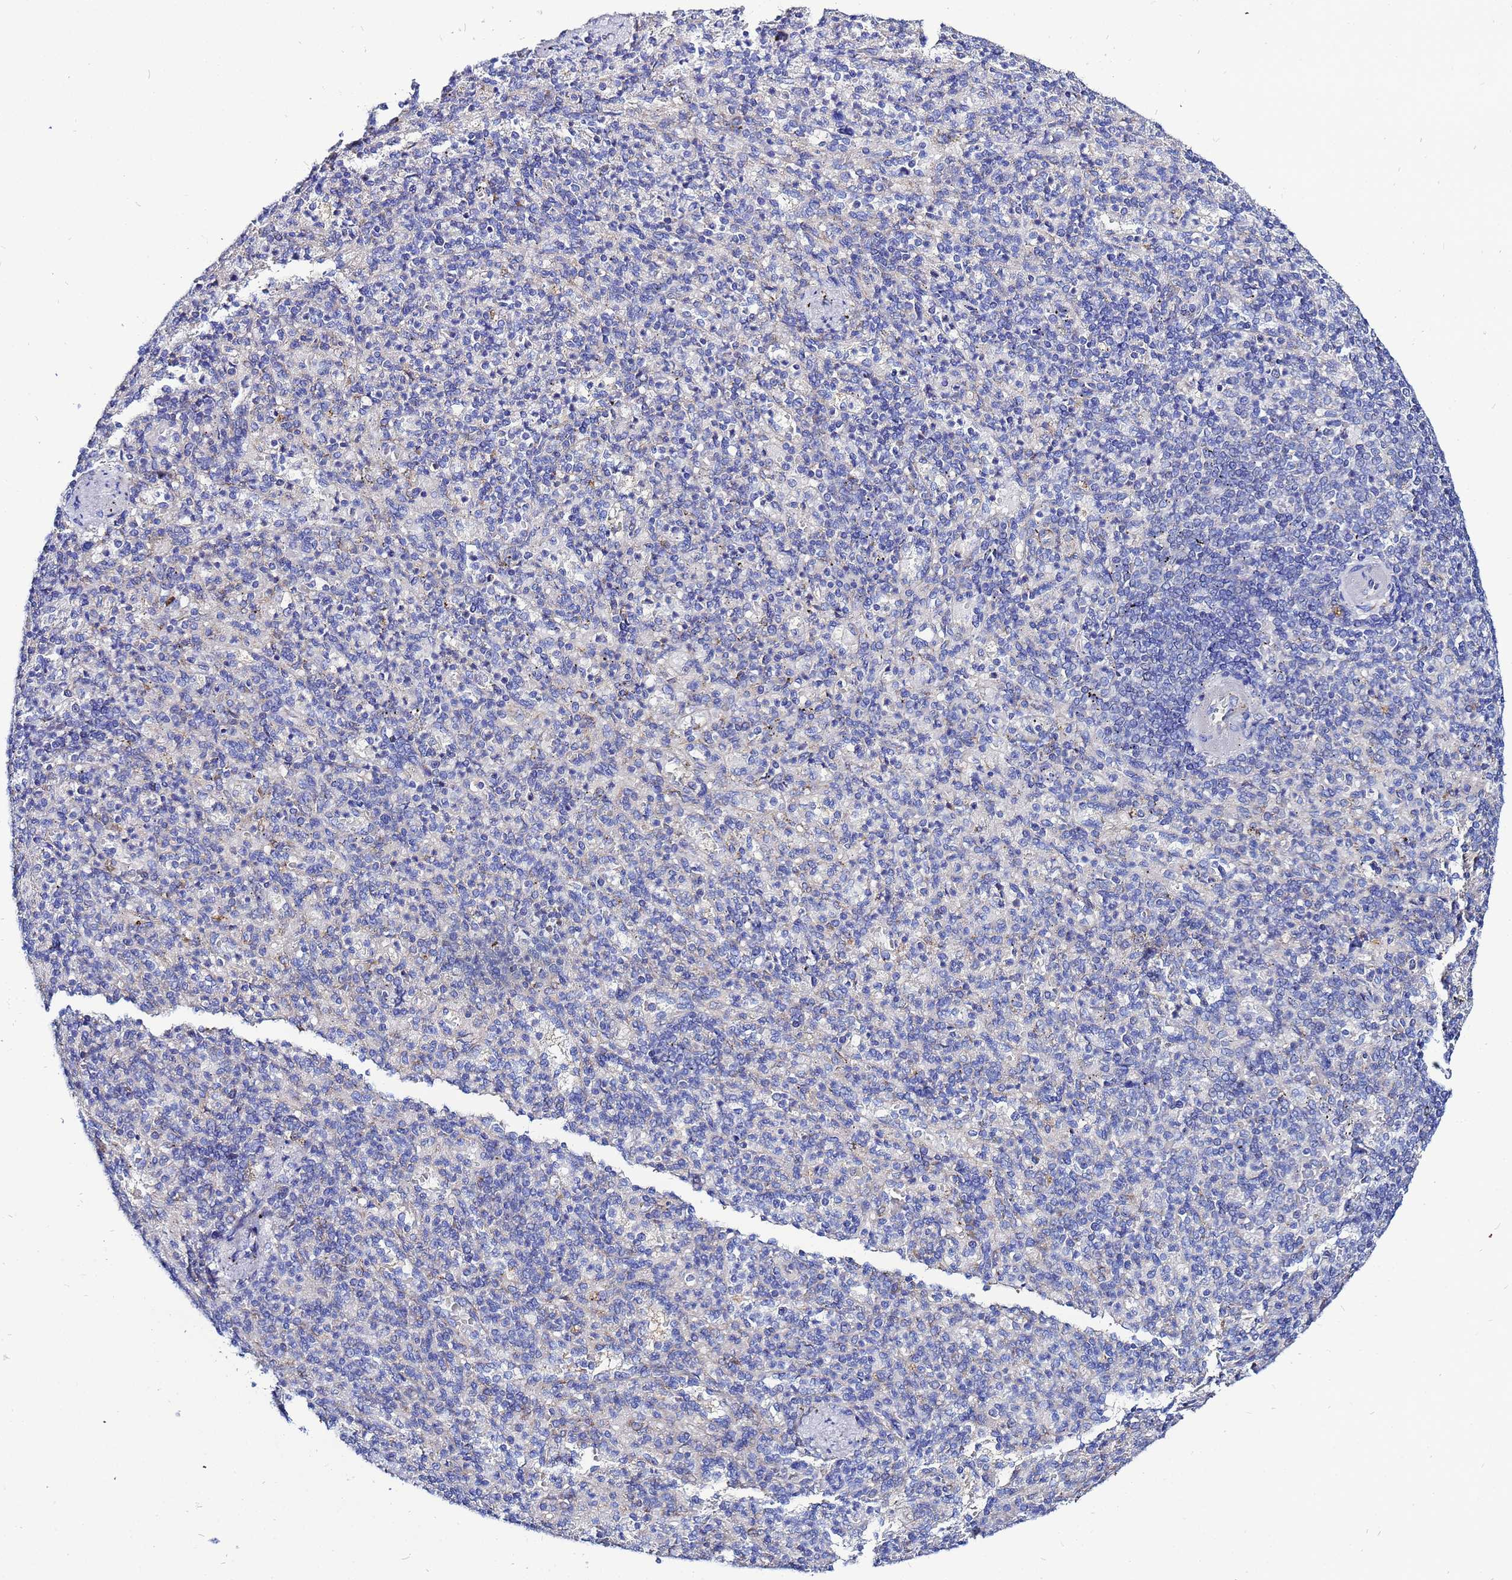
{"staining": {"intensity": "negative", "quantity": "none", "location": "none"}, "tissue": "spleen", "cell_type": "Cells in red pulp", "image_type": "normal", "snomed": [{"axis": "morphology", "description": "Normal tissue, NOS"}, {"axis": "topography", "description": "Spleen"}], "caption": "Immunohistochemistry of unremarkable human spleen reveals no expression in cells in red pulp.", "gene": "FAHD2A", "patient": {"sex": "female", "age": 74}}